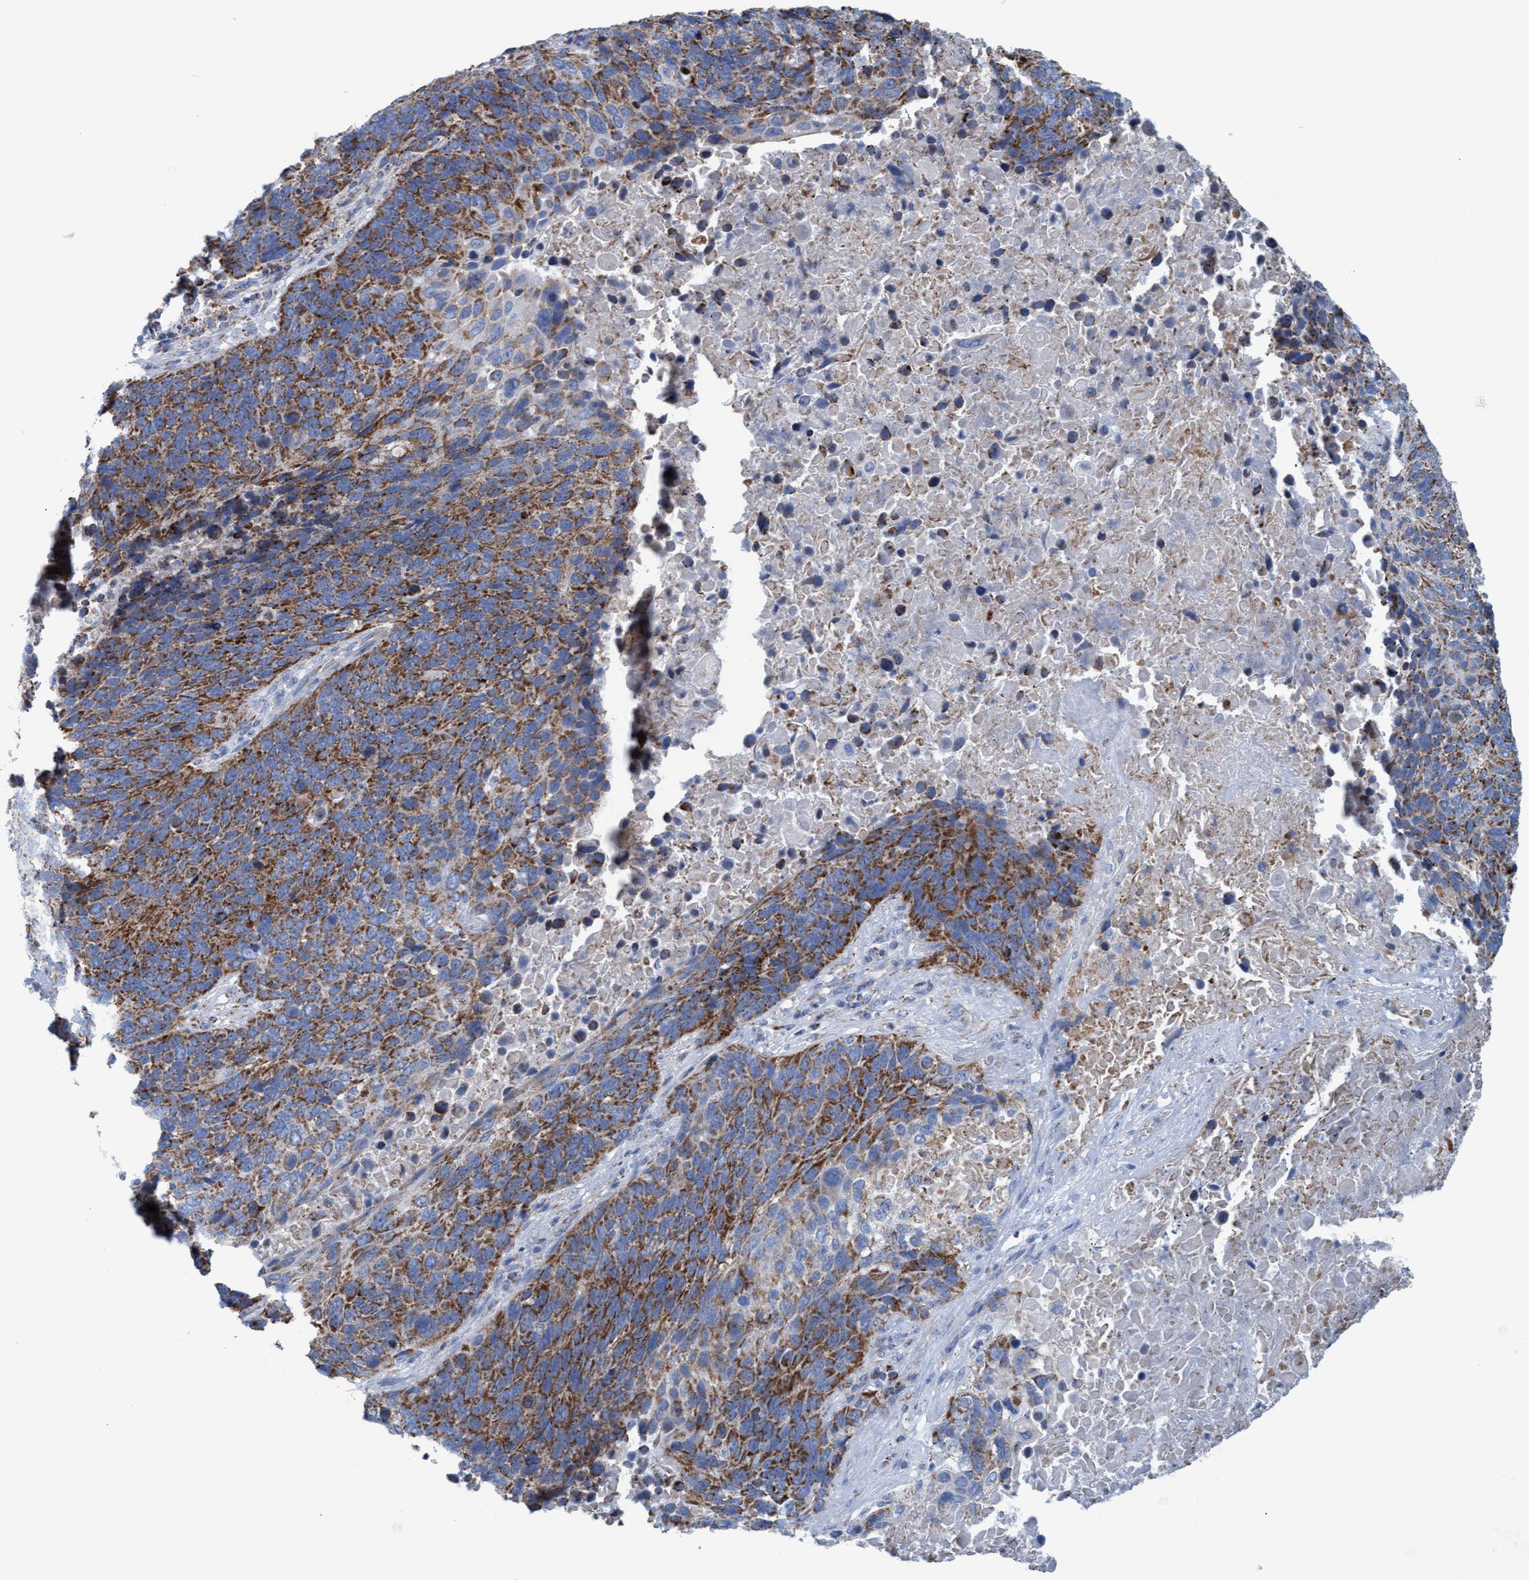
{"staining": {"intensity": "moderate", "quantity": ">75%", "location": "cytoplasmic/membranous"}, "tissue": "lung cancer", "cell_type": "Tumor cells", "image_type": "cancer", "snomed": [{"axis": "morphology", "description": "Squamous cell carcinoma, NOS"}, {"axis": "topography", "description": "Lung"}], "caption": "DAB (3,3'-diaminobenzidine) immunohistochemical staining of human squamous cell carcinoma (lung) displays moderate cytoplasmic/membranous protein expression in approximately >75% of tumor cells.", "gene": "GGA3", "patient": {"sex": "male", "age": 66}}